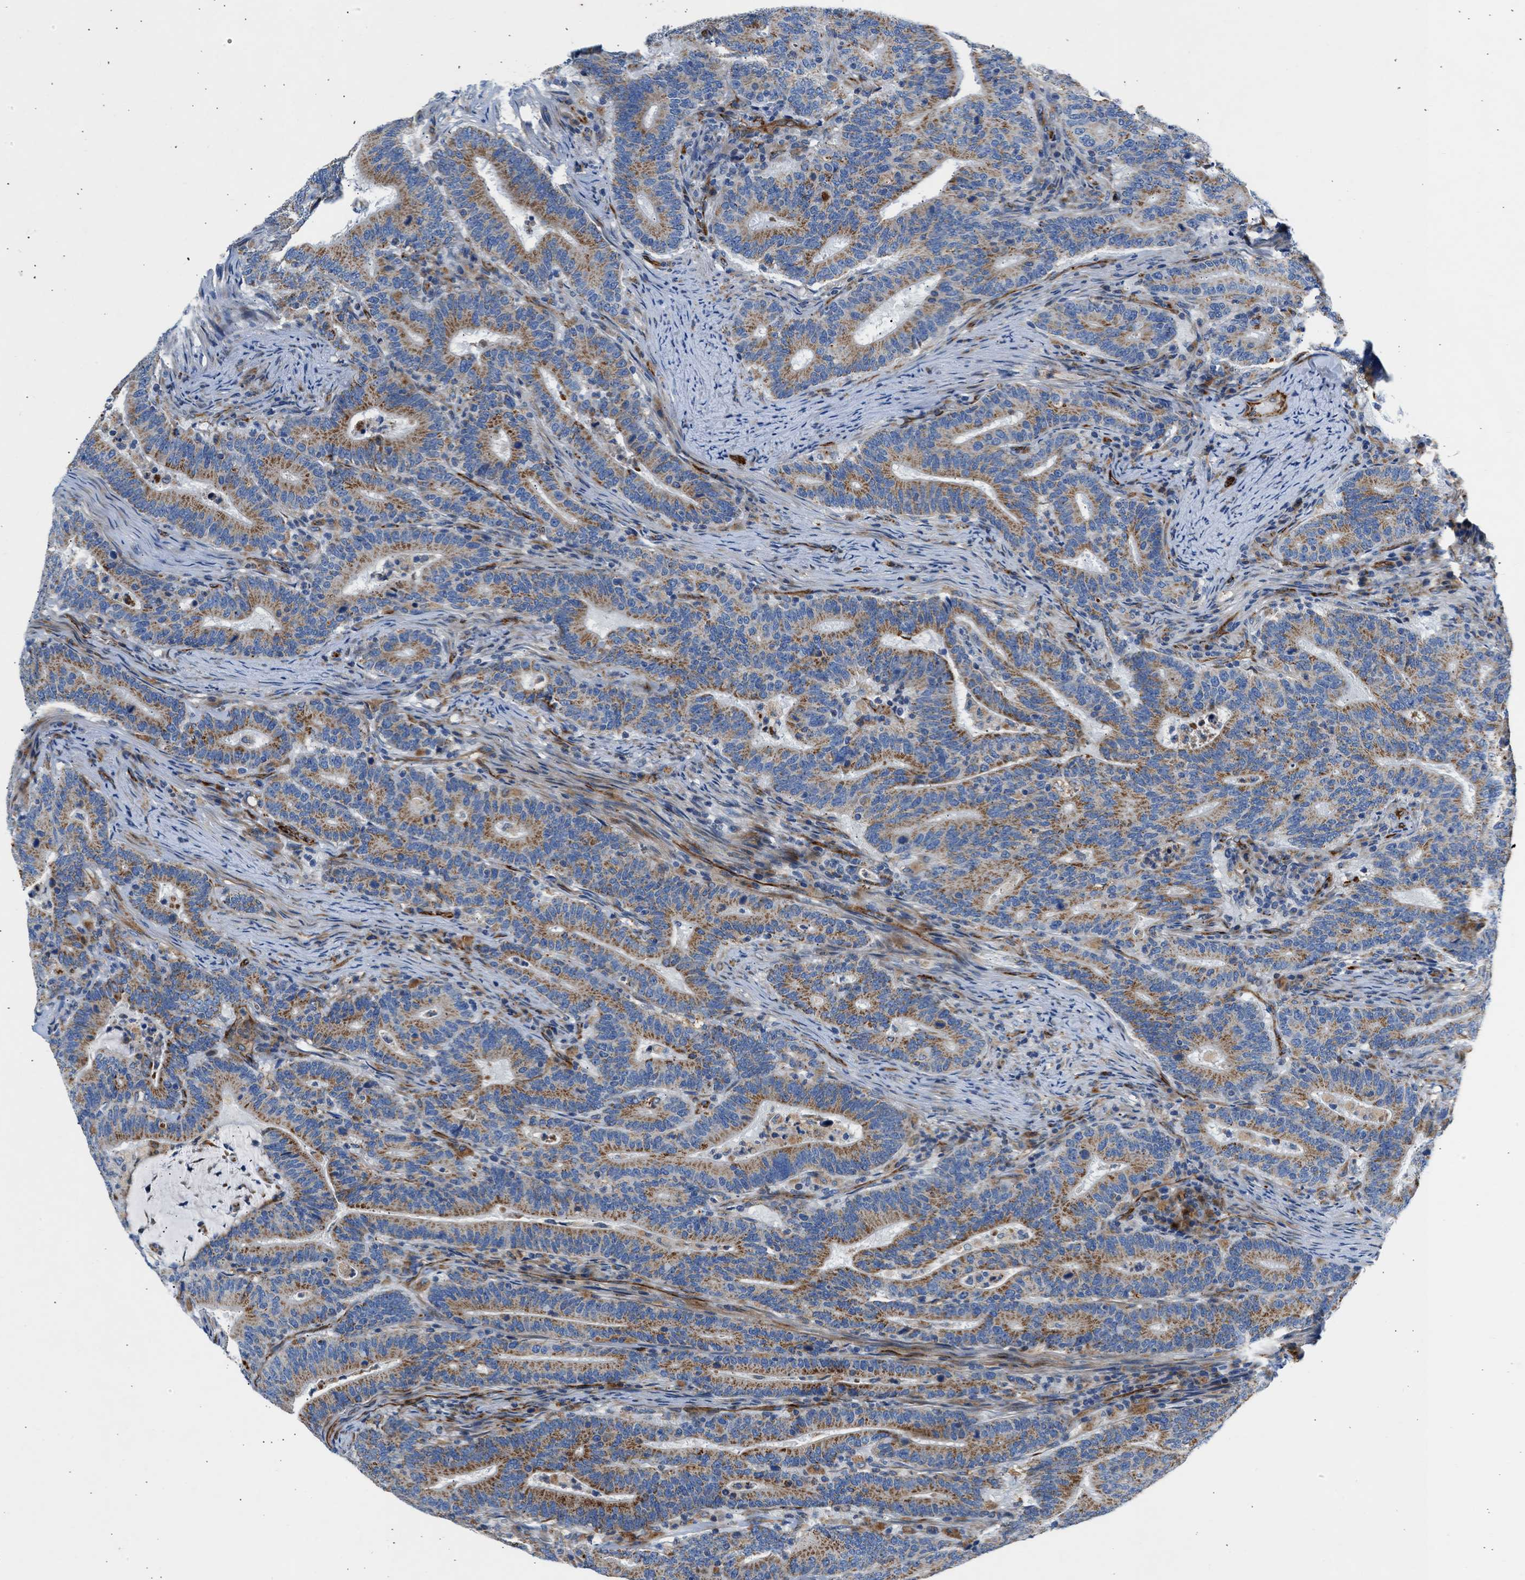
{"staining": {"intensity": "moderate", "quantity": ">75%", "location": "cytoplasmic/membranous"}, "tissue": "colorectal cancer", "cell_type": "Tumor cells", "image_type": "cancer", "snomed": [{"axis": "morphology", "description": "Adenocarcinoma, NOS"}, {"axis": "topography", "description": "Colon"}], "caption": "Immunohistochemical staining of adenocarcinoma (colorectal) exhibits moderate cytoplasmic/membranous protein expression in about >75% of tumor cells.", "gene": "ULK4", "patient": {"sex": "female", "age": 66}}